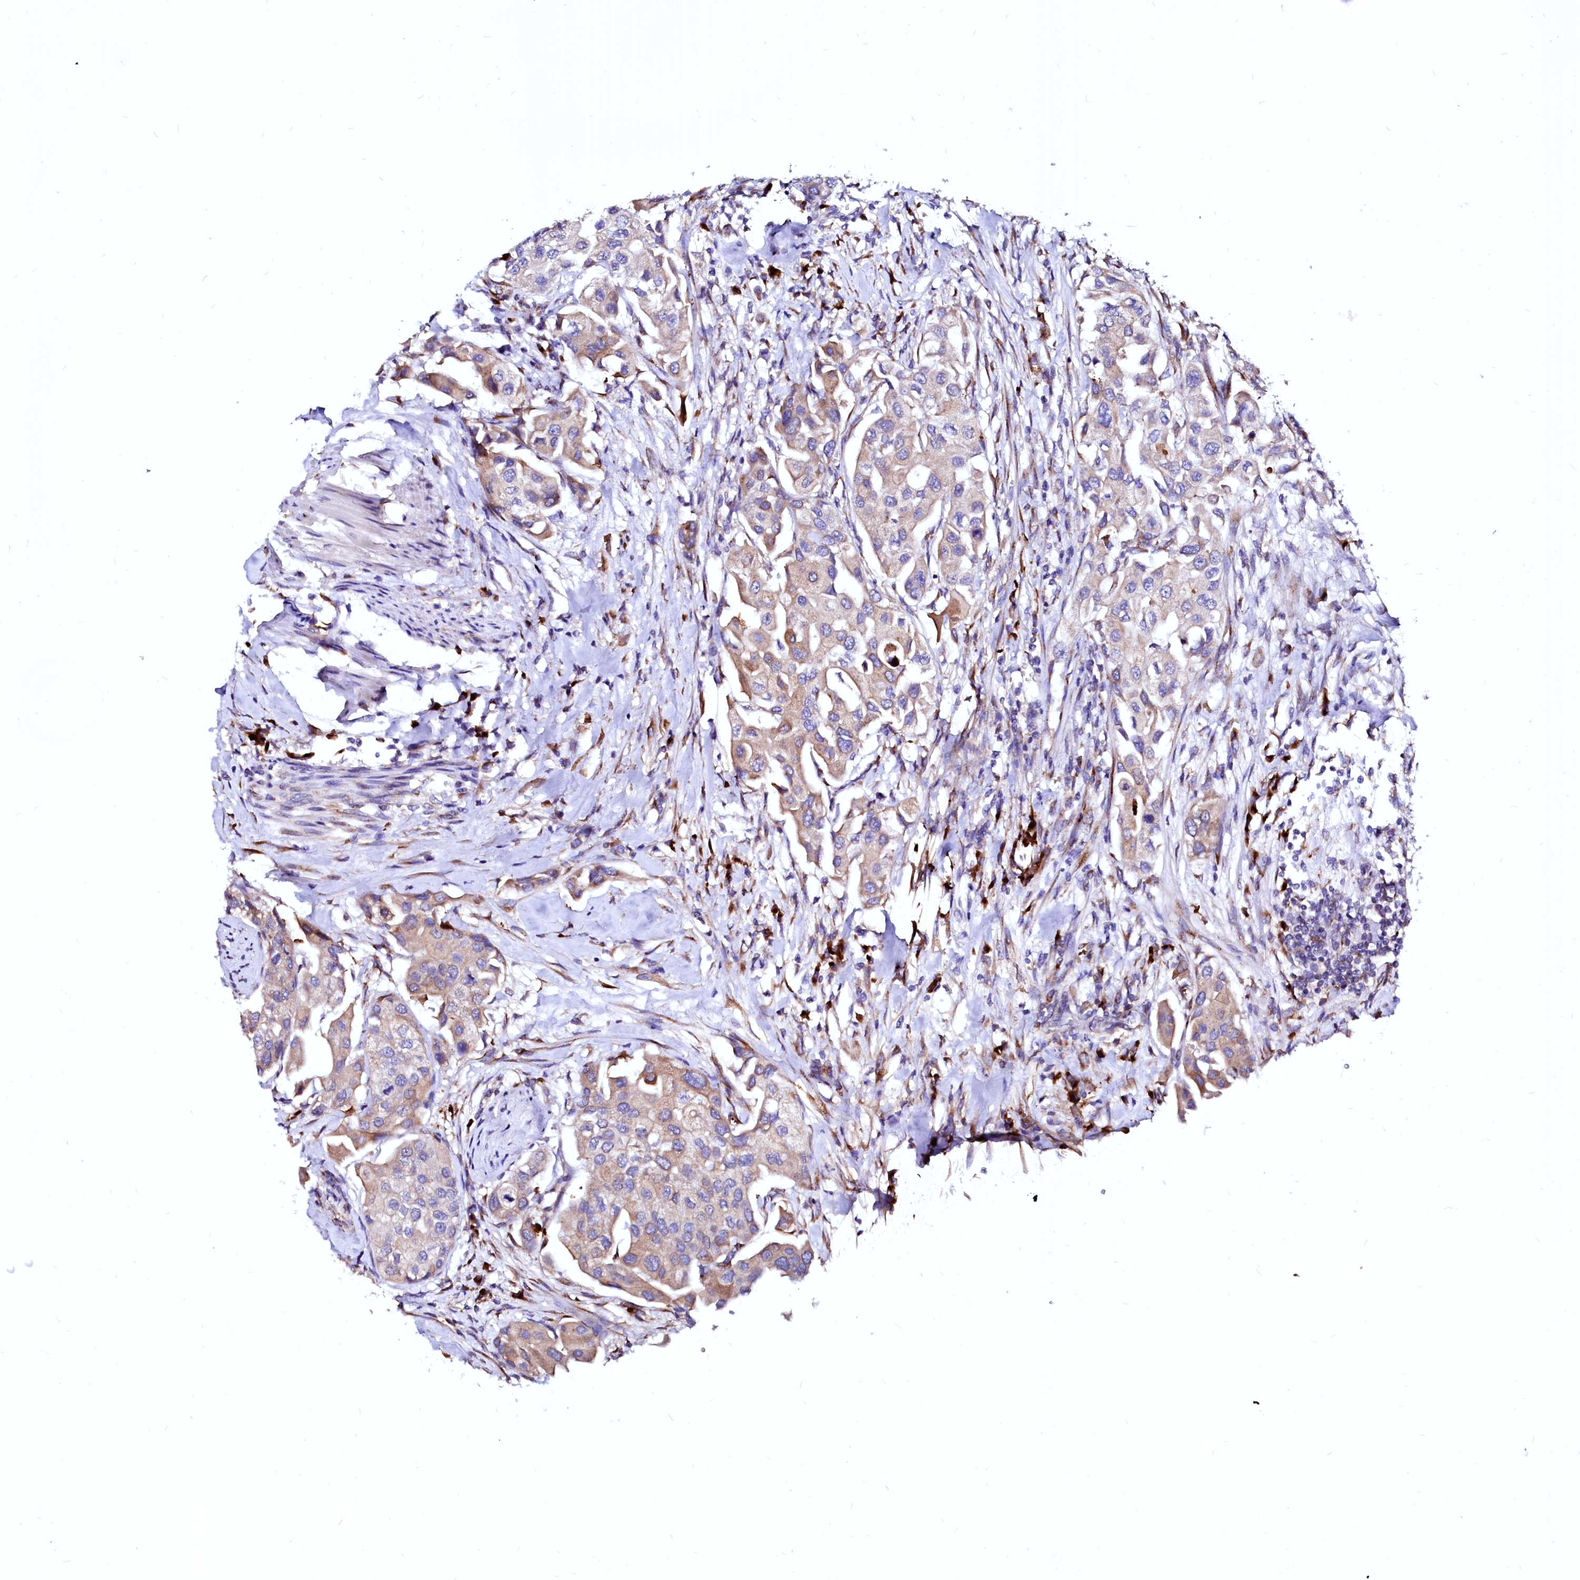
{"staining": {"intensity": "moderate", "quantity": "25%-75%", "location": "cytoplasmic/membranous"}, "tissue": "urothelial cancer", "cell_type": "Tumor cells", "image_type": "cancer", "snomed": [{"axis": "morphology", "description": "Urothelial carcinoma, High grade"}, {"axis": "topography", "description": "Urinary bladder"}], "caption": "Tumor cells reveal medium levels of moderate cytoplasmic/membranous staining in approximately 25%-75% of cells in urothelial cancer.", "gene": "LMAN1", "patient": {"sex": "male", "age": 64}}